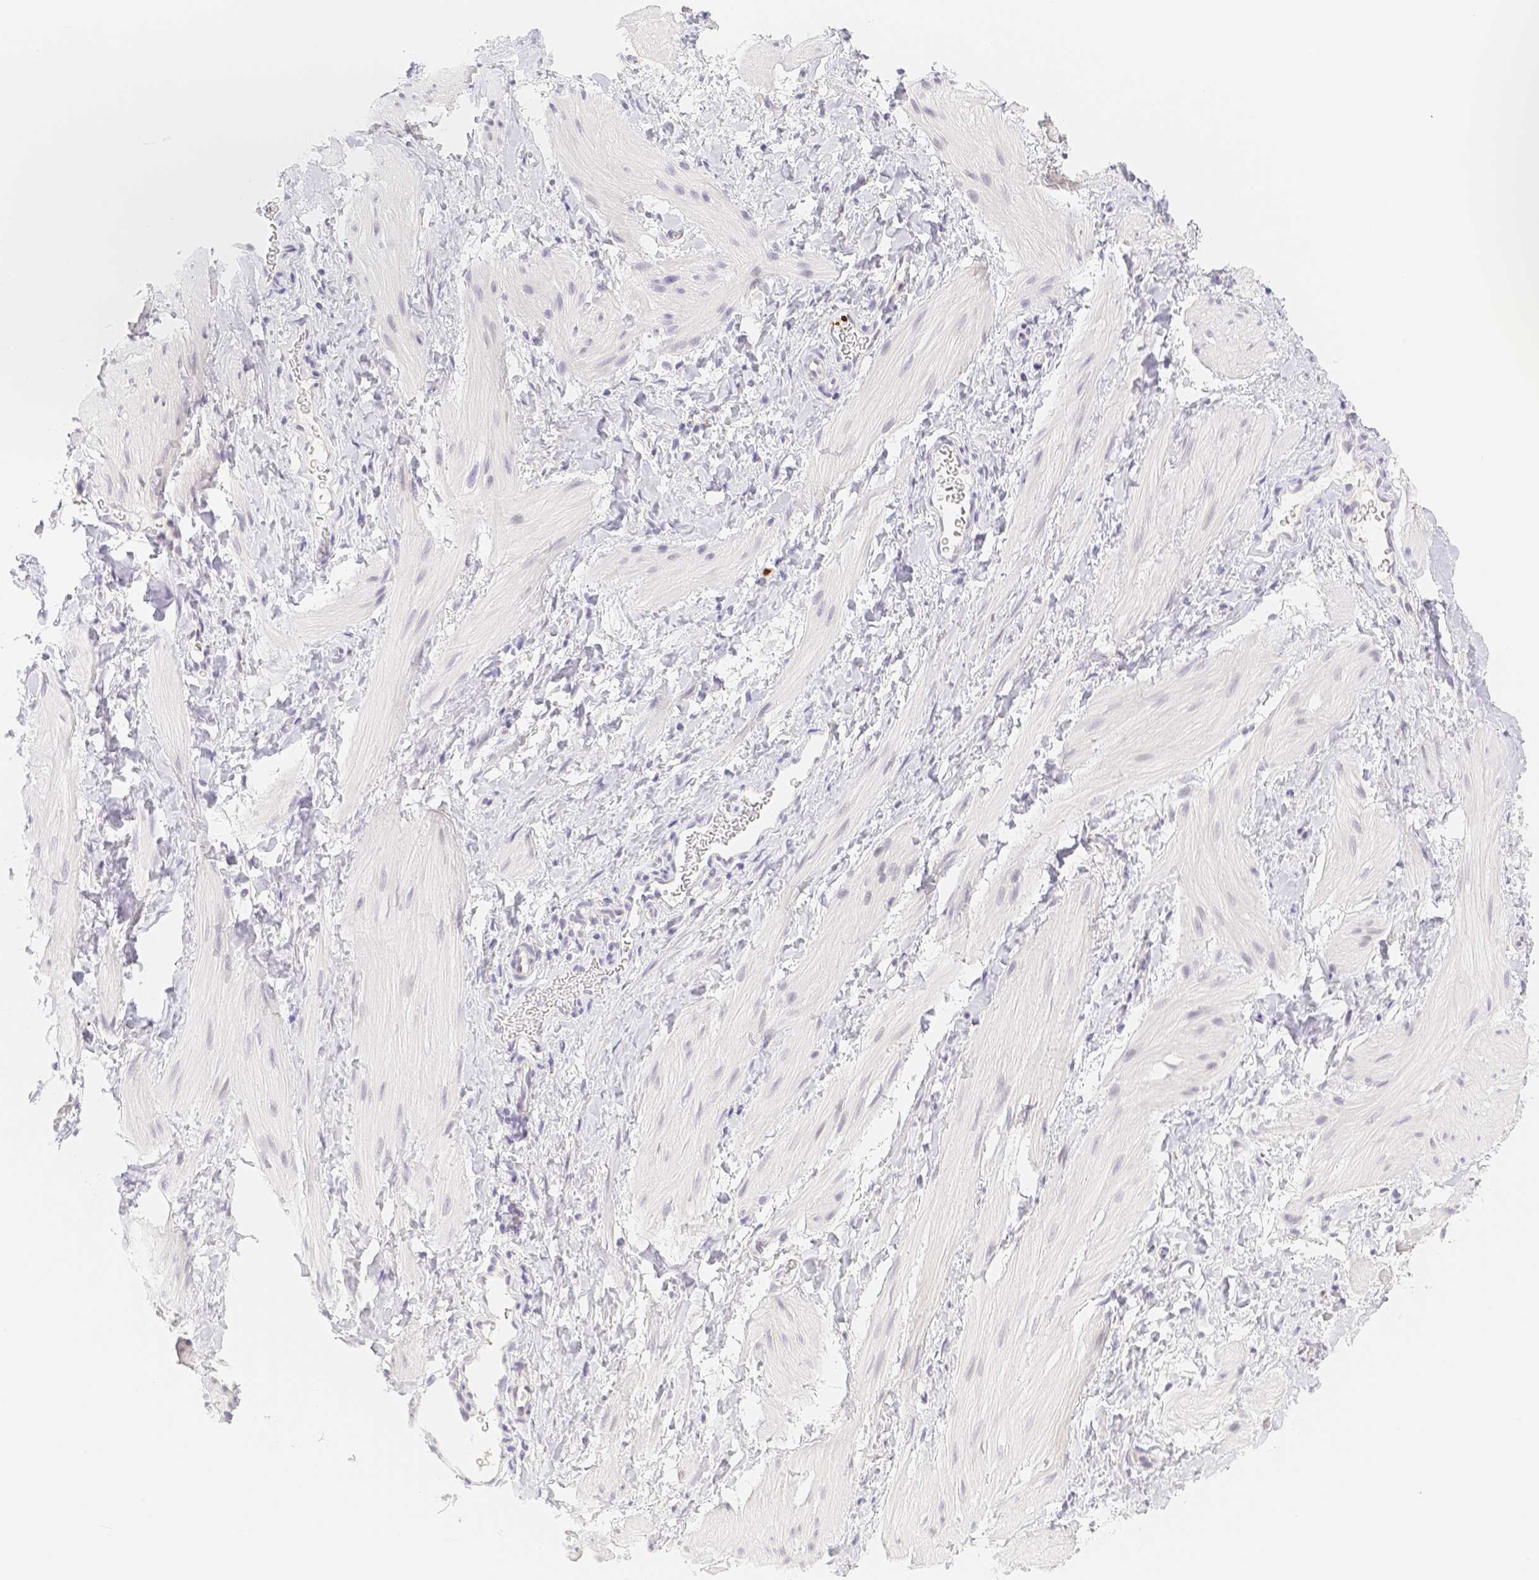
{"staining": {"intensity": "negative", "quantity": "none", "location": "none"}, "tissue": "smooth muscle", "cell_type": "Smooth muscle cells", "image_type": "normal", "snomed": [{"axis": "morphology", "description": "Normal tissue, NOS"}, {"axis": "topography", "description": "Smooth muscle"}], "caption": "Immunohistochemical staining of benign smooth muscle displays no significant staining in smooth muscle cells.", "gene": "PADI4", "patient": {"sex": "male", "age": 16}}